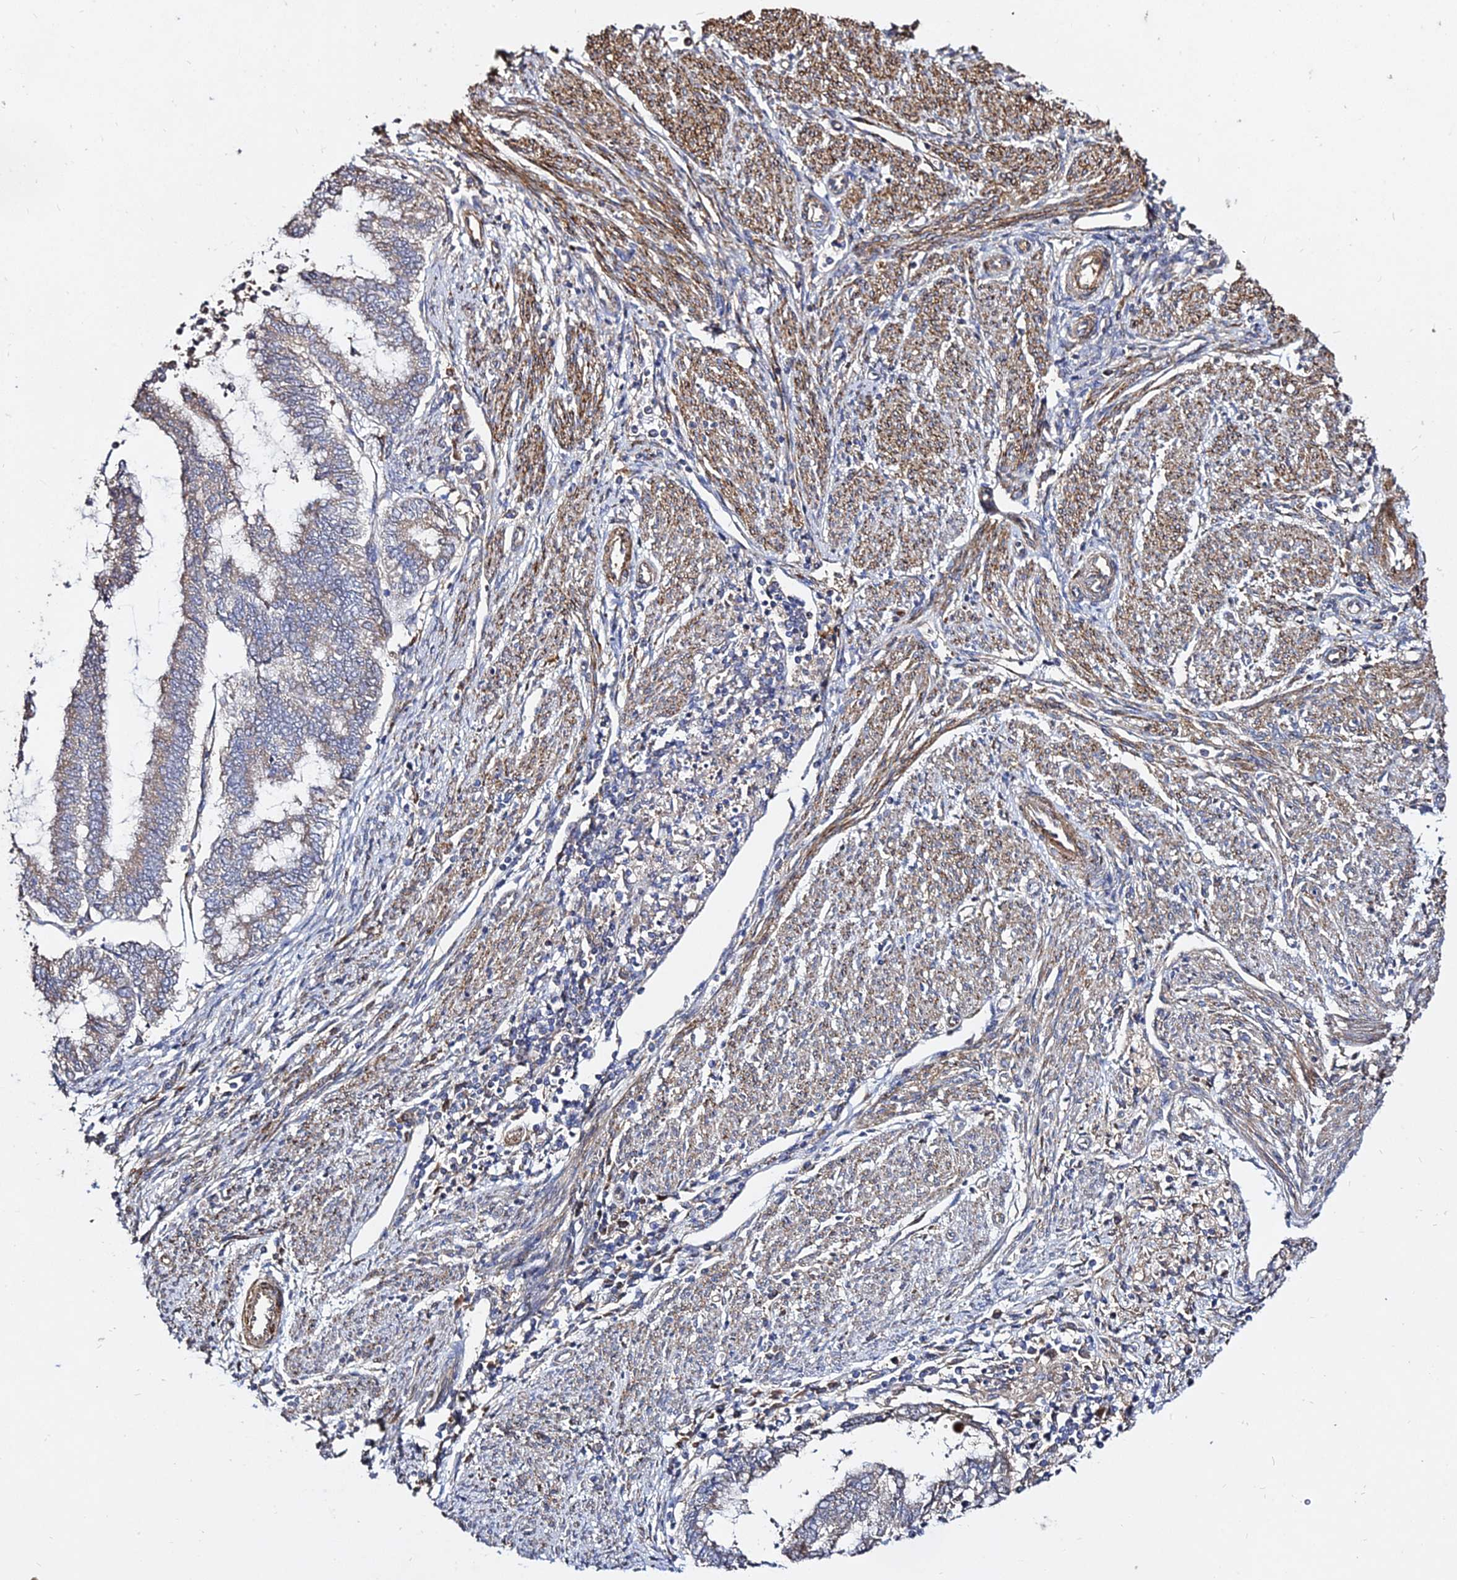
{"staining": {"intensity": "moderate", "quantity": "25%-75%", "location": "cytoplasmic/membranous"}, "tissue": "endometrial cancer", "cell_type": "Tumor cells", "image_type": "cancer", "snomed": [{"axis": "morphology", "description": "Adenocarcinoma, NOS"}, {"axis": "topography", "description": "Endometrium"}], "caption": "The histopathology image shows a brown stain indicating the presence of a protein in the cytoplasmic/membranous of tumor cells in endometrial cancer.", "gene": "GRTP1", "patient": {"sex": "female", "age": 79}}